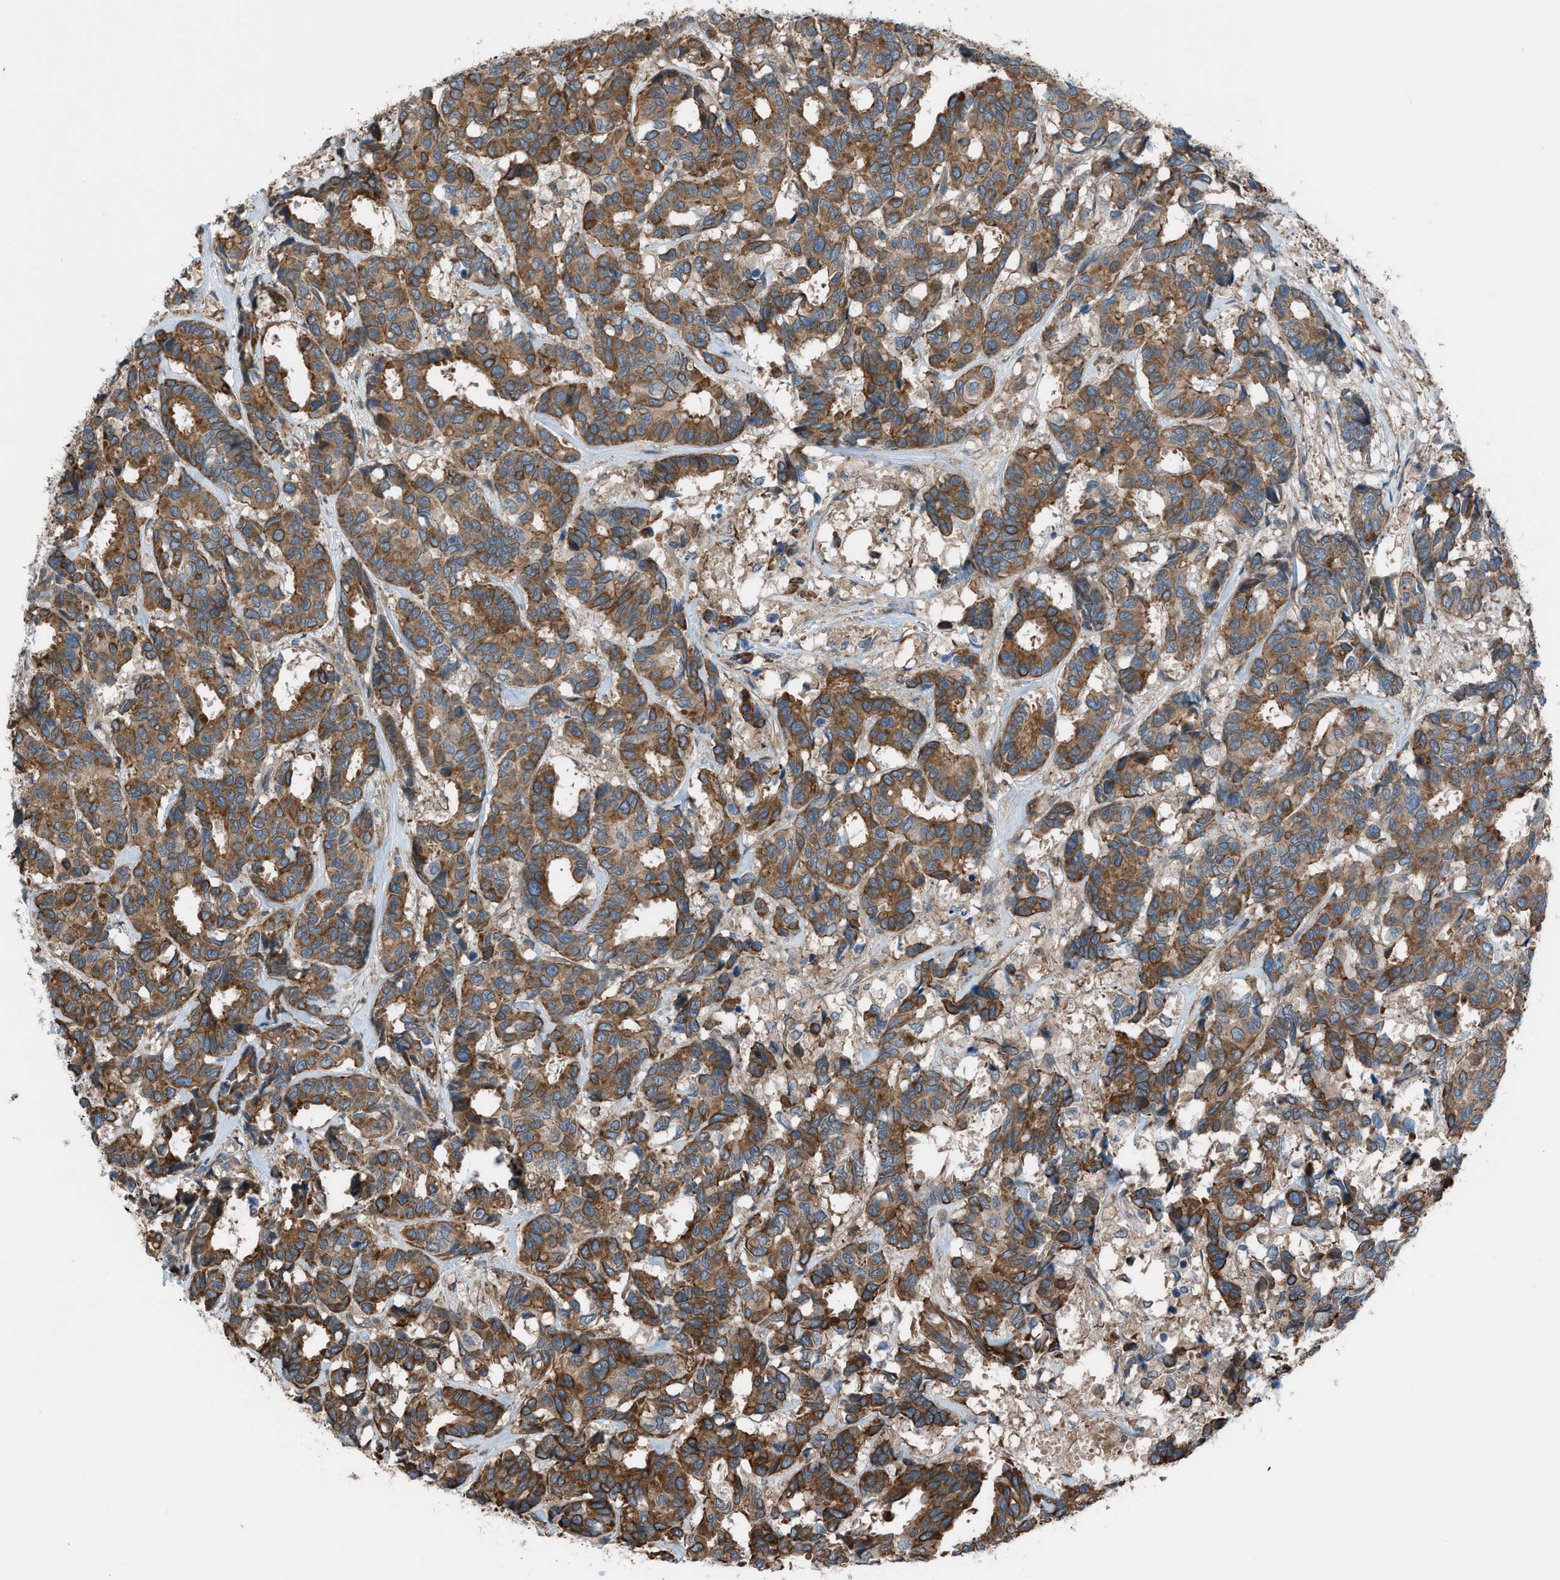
{"staining": {"intensity": "moderate", "quantity": ">75%", "location": "cytoplasmic/membranous"}, "tissue": "breast cancer", "cell_type": "Tumor cells", "image_type": "cancer", "snomed": [{"axis": "morphology", "description": "Duct carcinoma"}, {"axis": "topography", "description": "Breast"}], "caption": "A brown stain labels moderate cytoplasmic/membranous expression of a protein in human breast infiltrating ductal carcinoma tumor cells.", "gene": "DYRK1A", "patient": {"sex": "female", "age": 87}}